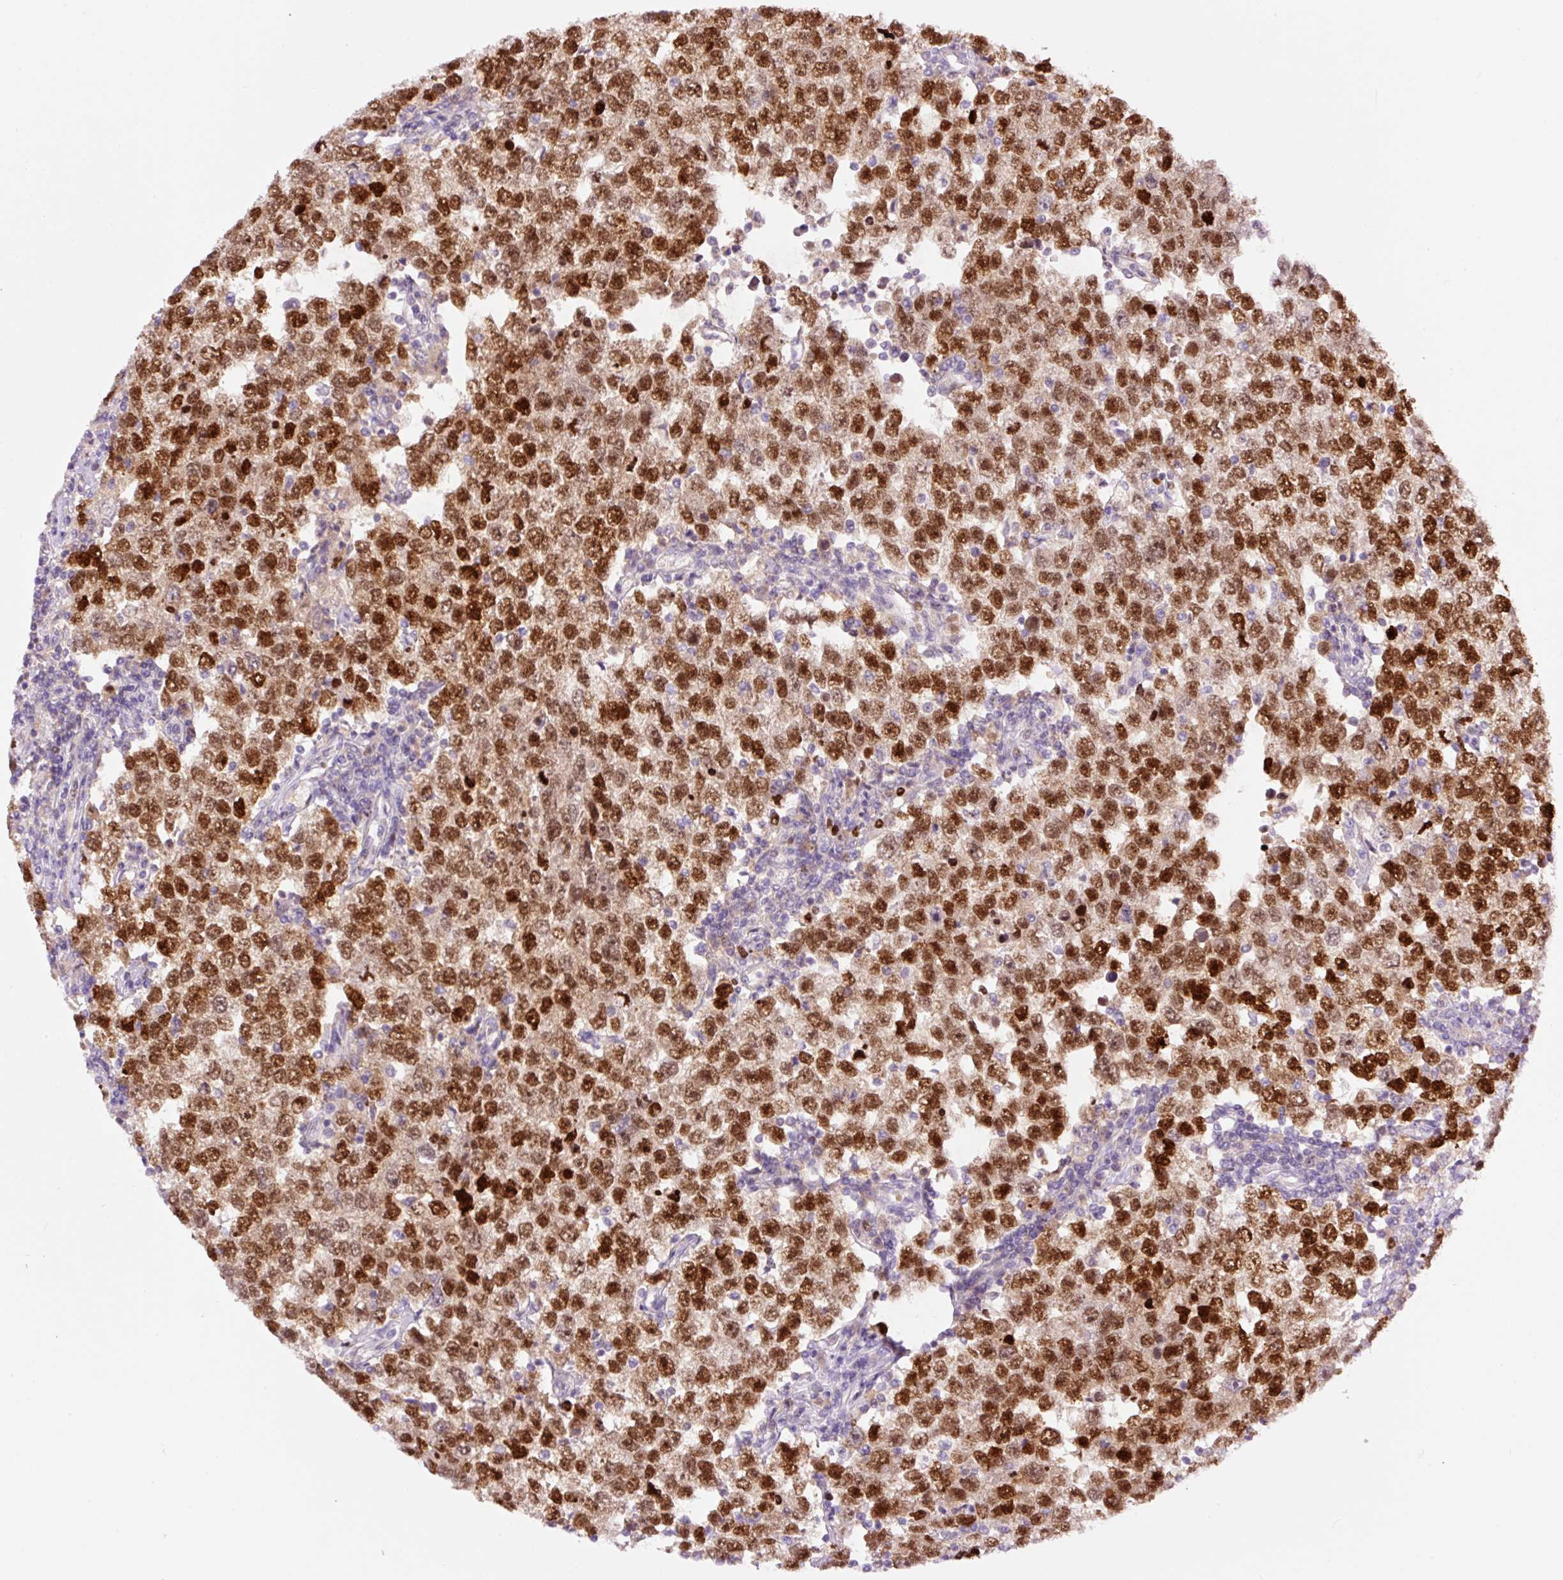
{"staining": {"intensity": "strong", "quantity": ">75%", "location": "nuclear"}, "tissue": "testis cancer", "cell_type": "Tumor cells", "image_type": "cancer", "snomed": [{"axis": "morphology", "description": "Seminoma, NOS"}, {"axis": "morphology", "description": "Carcinoma, Embryonal, NOS"}, {"axis": "topography", "description": "Testis"}], "caption": "IHC of seminoma (testis) demonstrates high levels of strong nuclear expression in approximately >75% of tumor cells. (brown staining indicates protein expression, while blue staining denotes nuclei).", "gene": "DPPA4", "patient": {"sex": "male", "age": 28}}